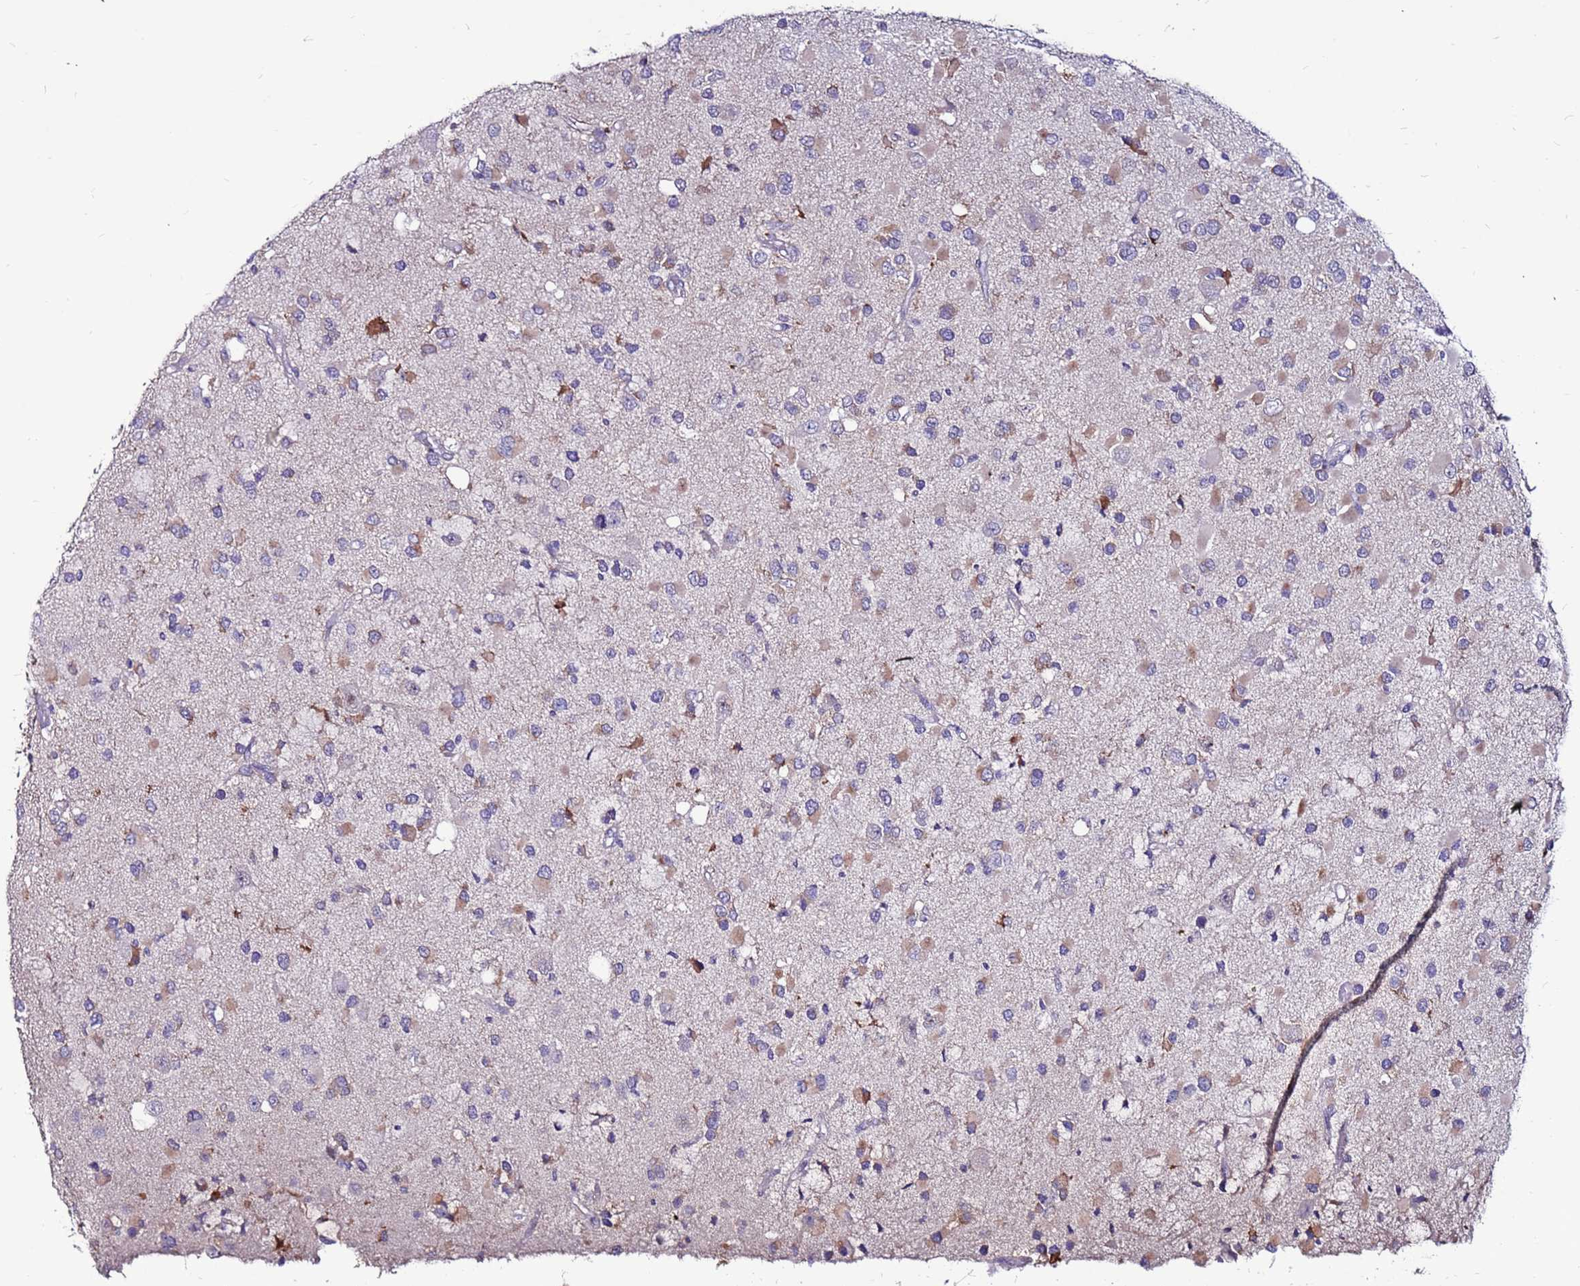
{"staining": {"intensity": "weak", "quantity": "25%-75%", "location": "cytoplasmic/membranous"}, "tissue": "glioma", "cell_type": "Tumor cells", "image_type": "cancer", "snomed": [{"axis": "morphology", "description": "Glioma, malignant, High grade"}, {"axis": "topography", "description": "Brain"}], "caption": "A high-resolution micrograph shows immunohistochemistry (IHC) staining of glioma, which displays weak cytoplasmic/membranous staining in about 25%-75% of tumor cells.", "gene": "SLC44A3", "patient": {"sex": "male", "age": 53}}